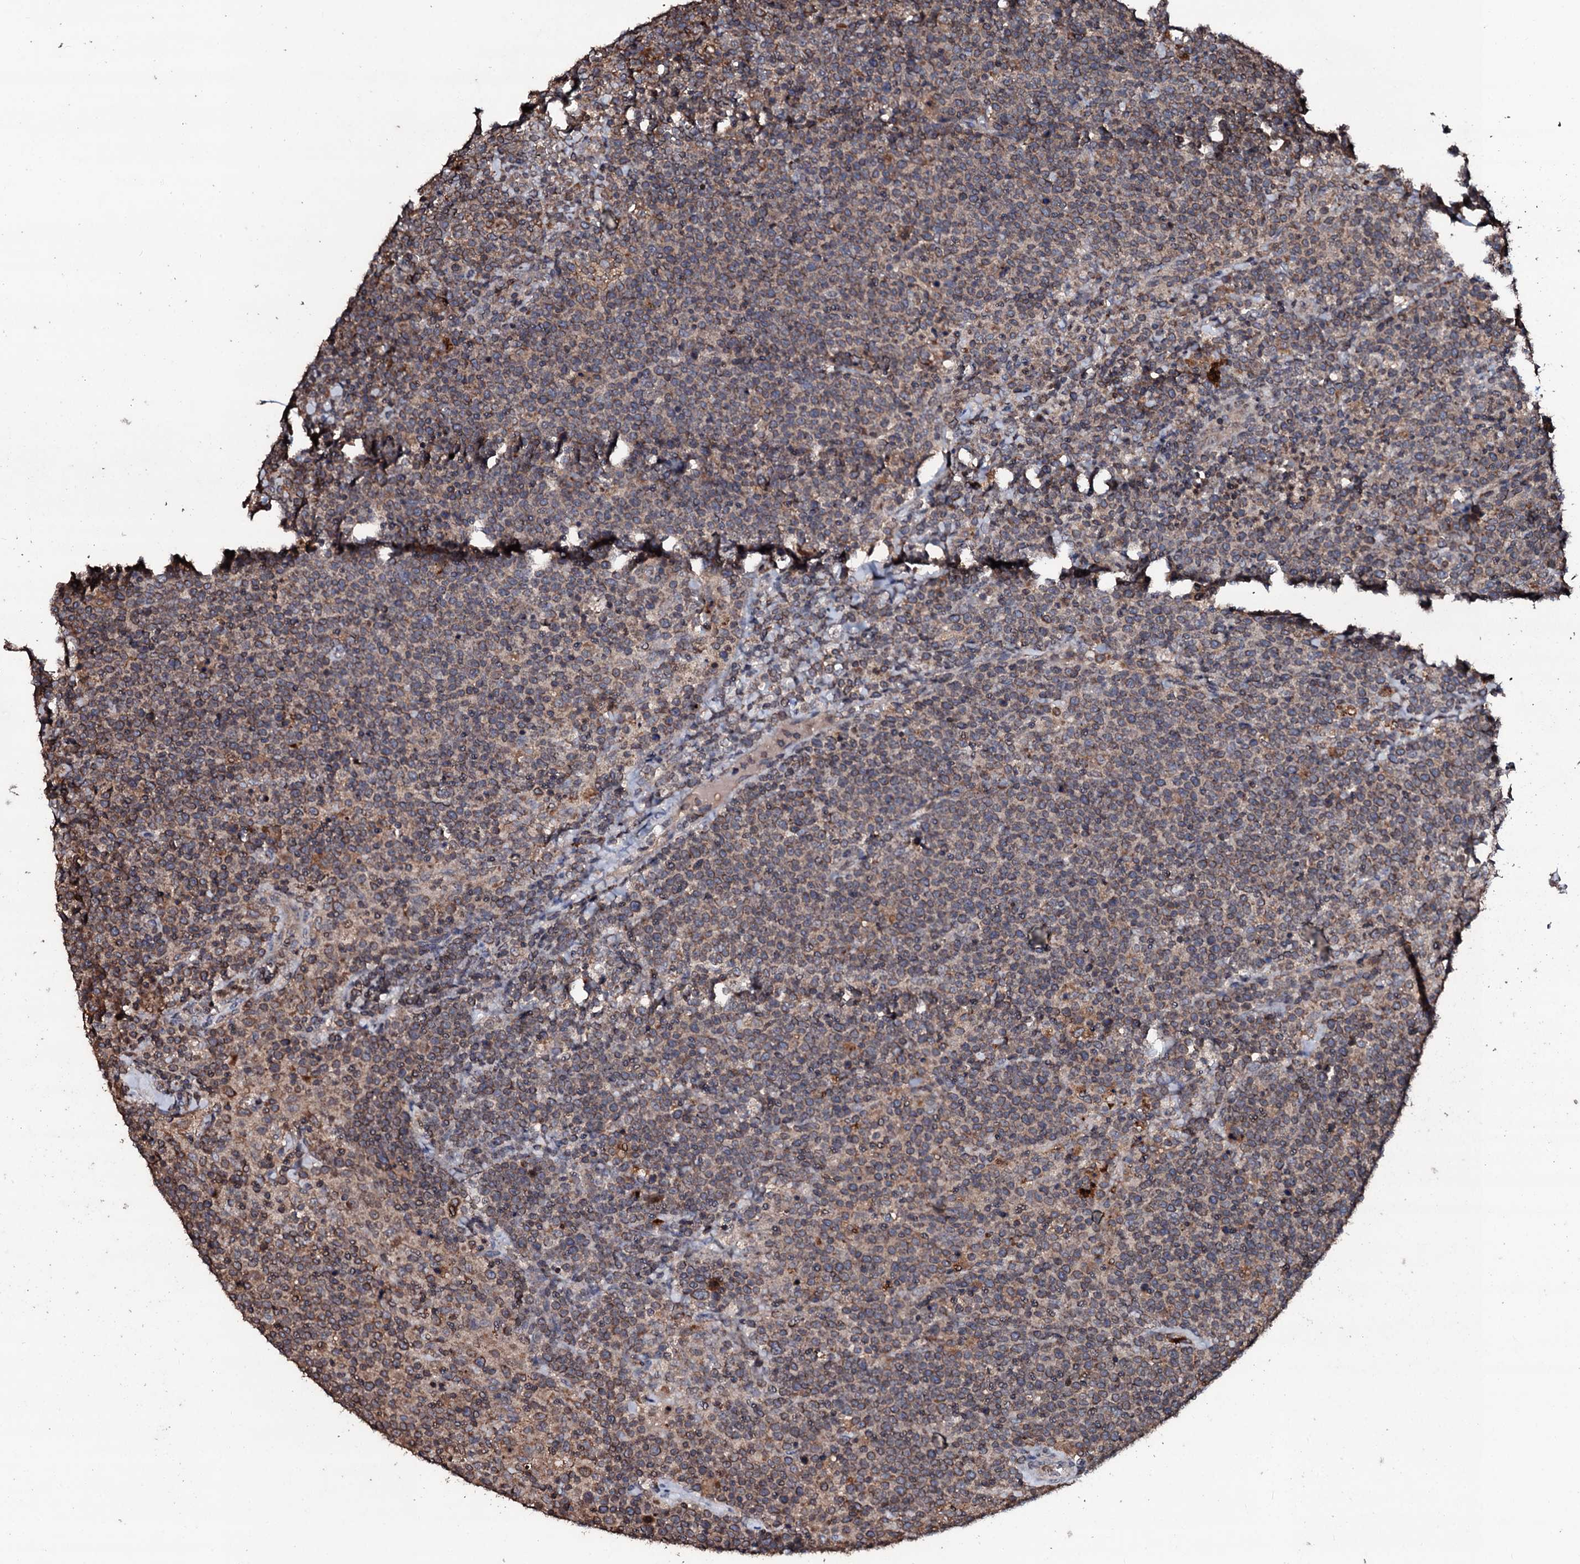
{"staining": {"intensity": "moderate", "quantity": ">75%", "location": "cytoplasmic/membranous"}, "tissue": "lymphoma", "cell_type": "Tumor cells", "image_type": "cancer", "snomed": [{"axis": "morphology", "description": "Malignant lymphoma, non-Hodgkin's type, High grade"}, {"axis": "topography", "description": "Lymph node"}], "caption": "The immunohistochemical stain highlights moderate cytoplasmic/membranous staining in tumor cells of lymphoma tissue.", "gene": "SDHAF2", "patient": {"sex": "male", "age": 61}}